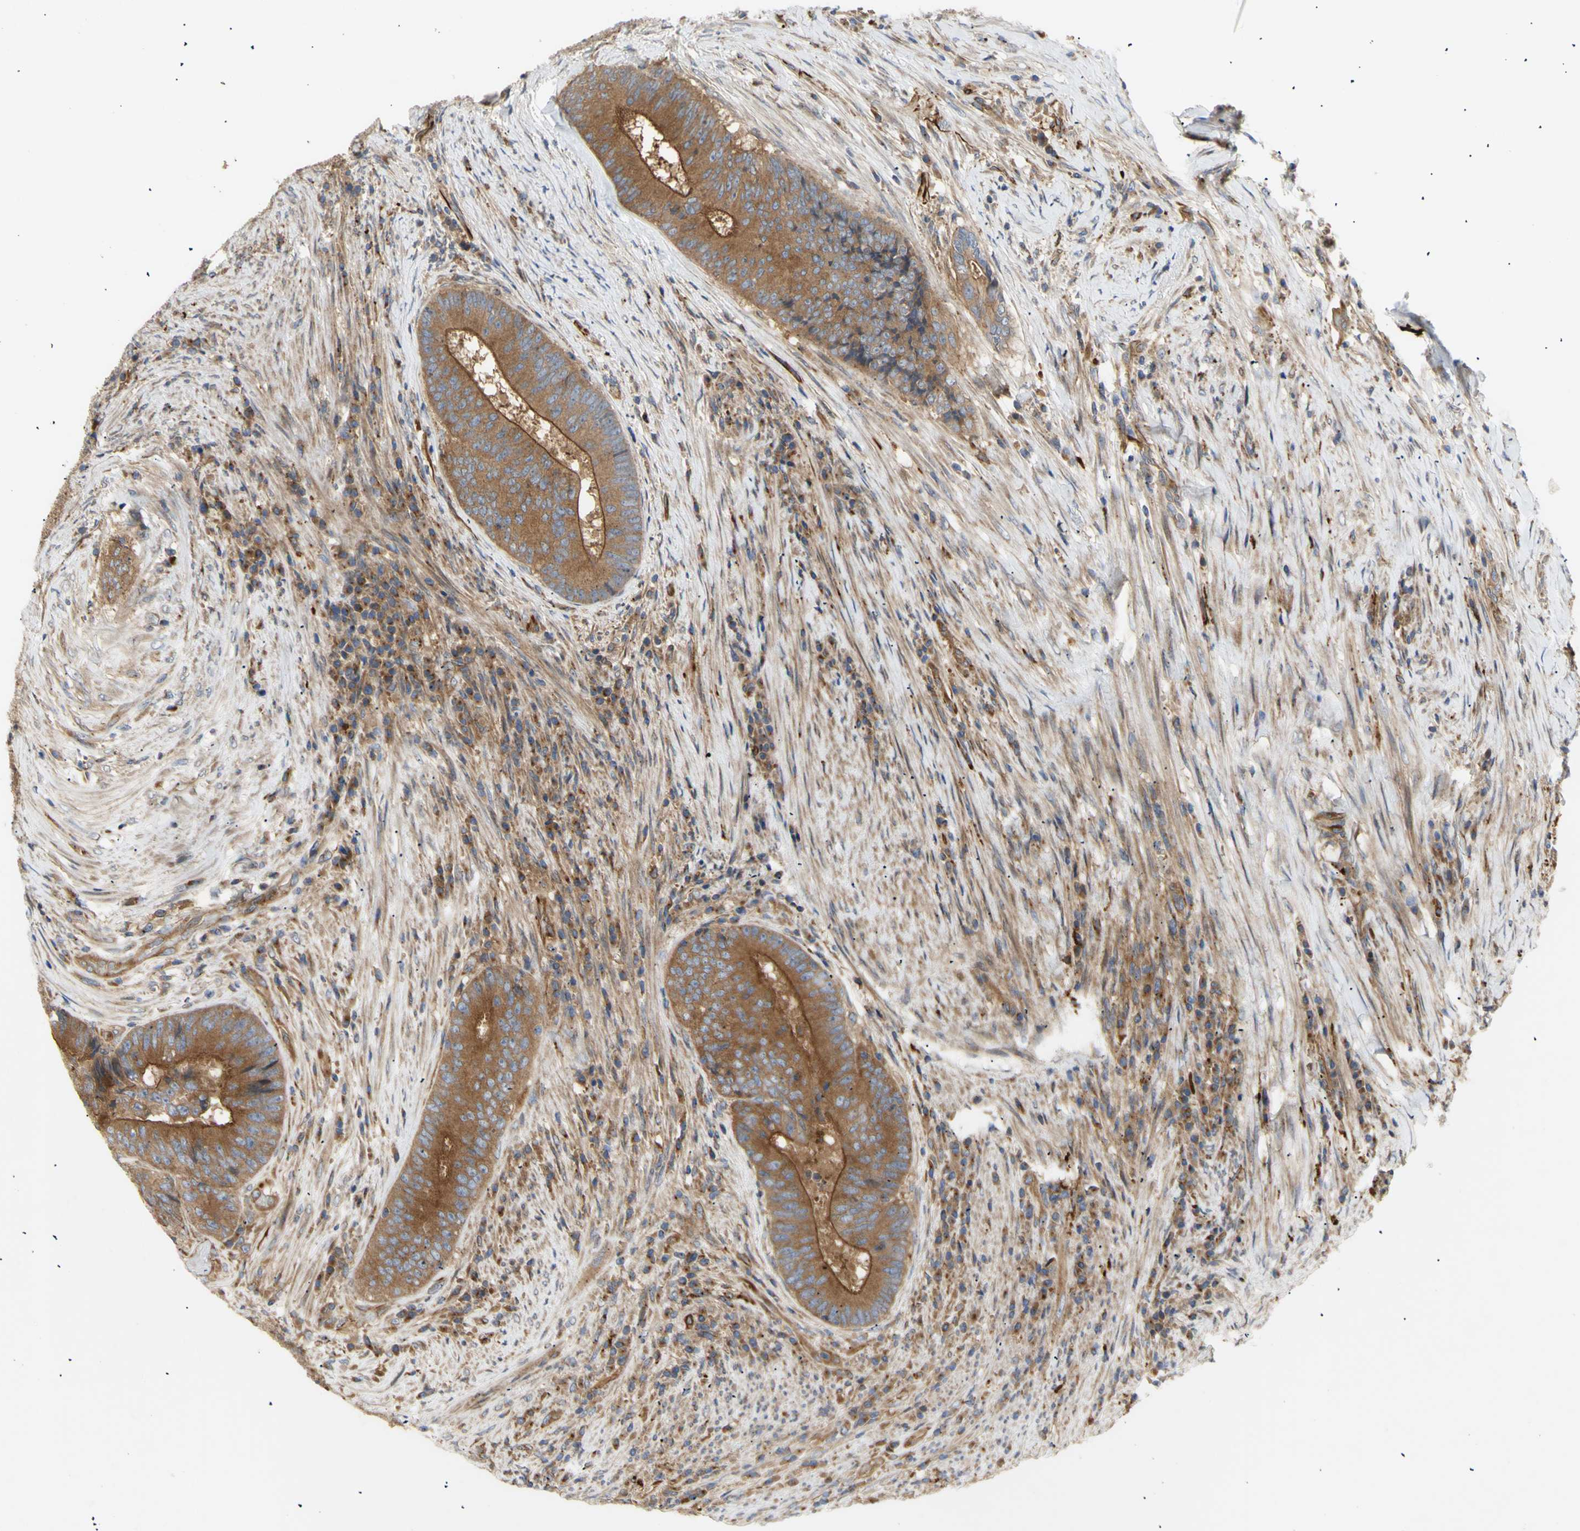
{"staining": {"intensity": "moderate", "quantity": ">75%", "location": "cytoplasmic/membranous"}, "tissue": "colorectal cancer", "cell_type": "Tumor cells", "image_type": "cancer", "snomed": [{"axis": "morphology", "description": "Adenocarcinoma, NOS"}, {"axis": "topography", "description": "Rectum"}], "caption": "A brown stain shows moderate cytoplasmic/membranous staining of a protein in colorectal cancer (adenocarcinoma) tumor cells.", "gene": "TUBG2", "patient": {"sex": "male", "age": 72}}